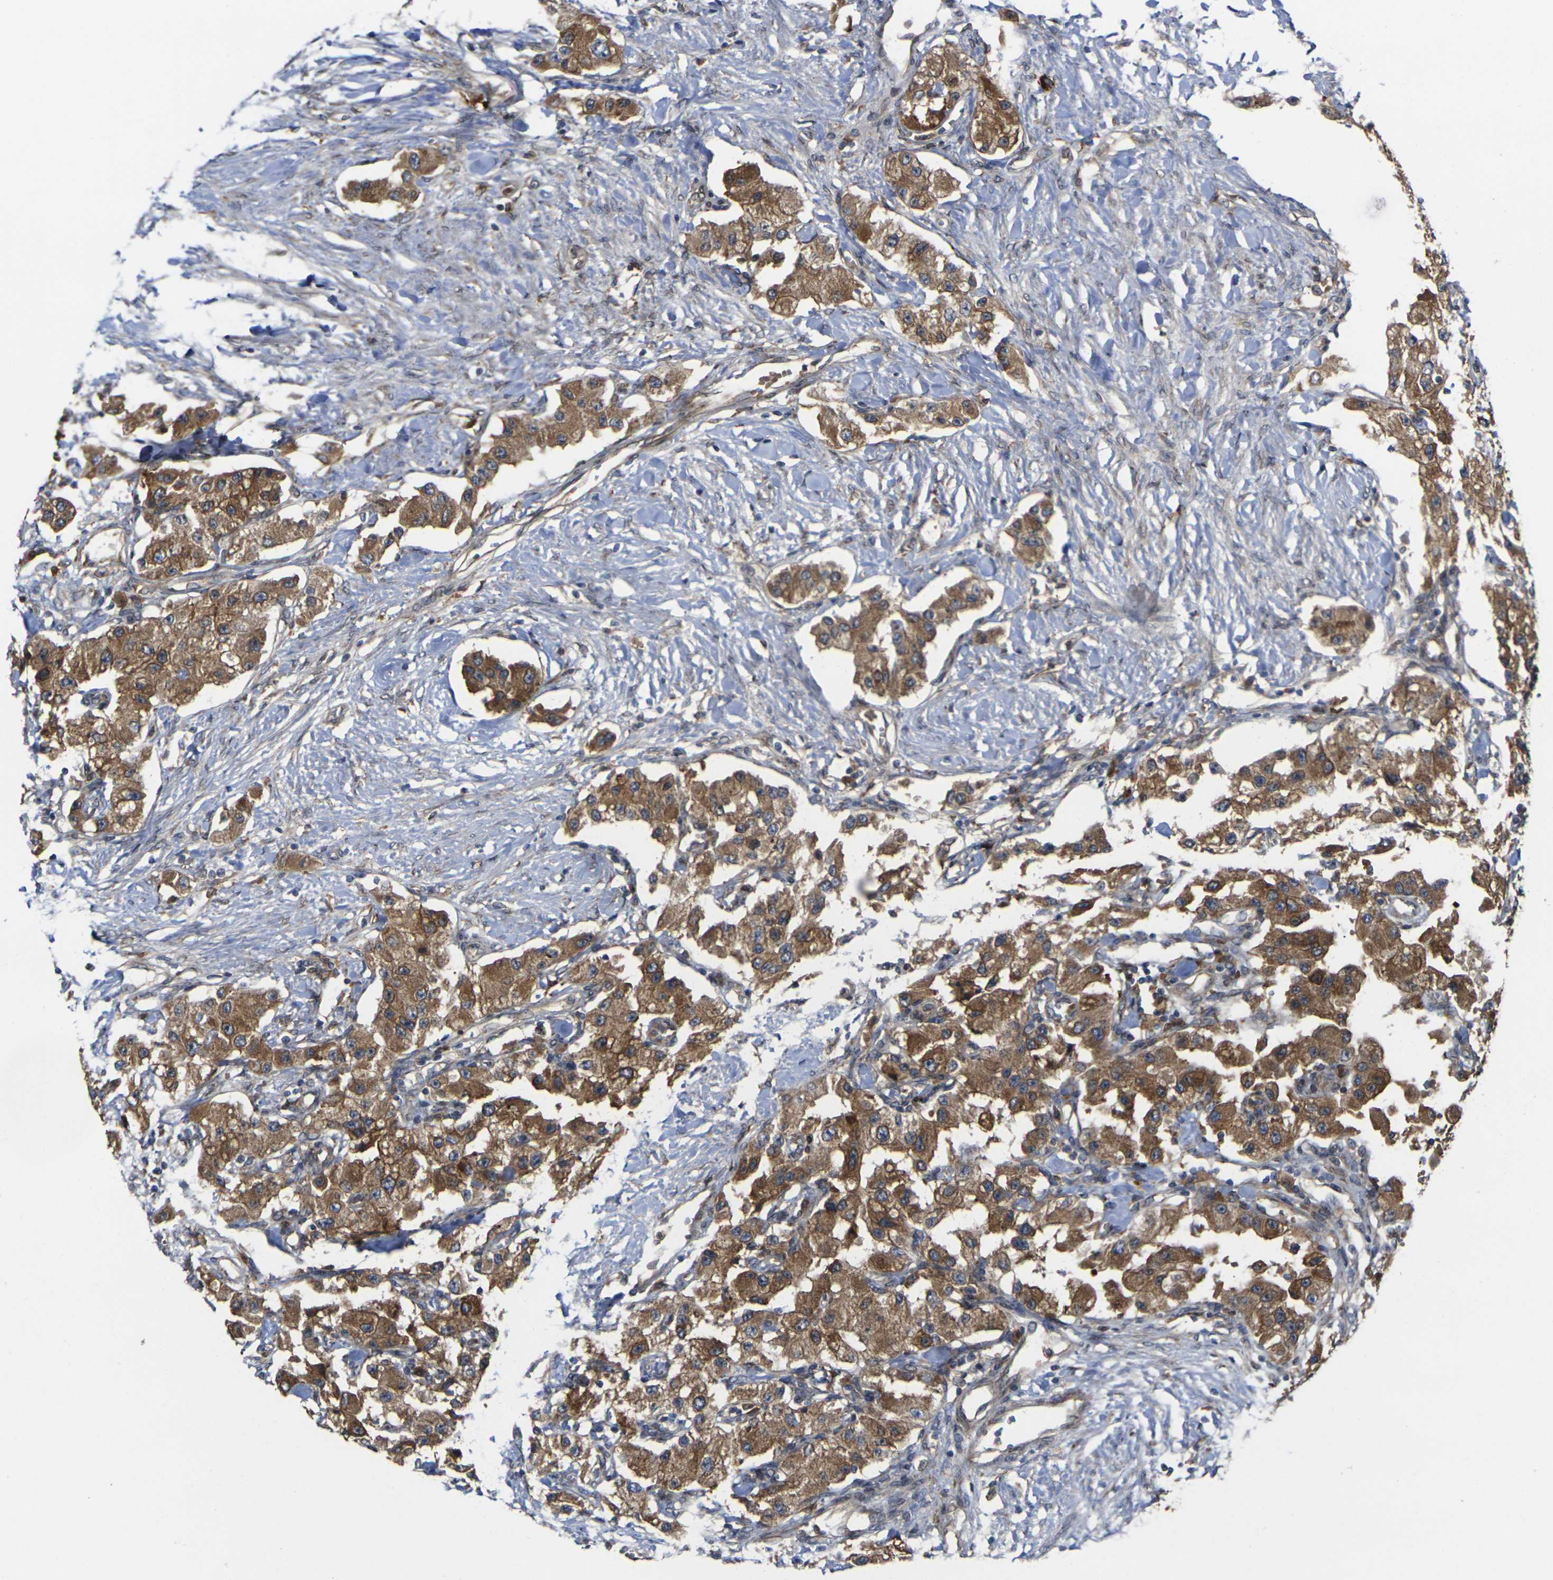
{"staining": {"intensity": "moderate", "quantity": ">75%", "location": "cytoplasmic/membranous"}, "tissue": "carcinoid", "cell_type": "Tumor cells", "image_type": "cancer", "snomed": [{"axis": "morphology", "description": "Carcinoid, malignant, NOS"}, {"axis": "topography", "description": "Pancreas"}], "caption": "Protein staining by immunohistochemistry (IHC) shows moderate cytoplasmic/membranous positivity in approximately >75% of tumor cells in carcinoid.", "gene": "FZD1", "patient": {"sex": "male", "age": 41}}